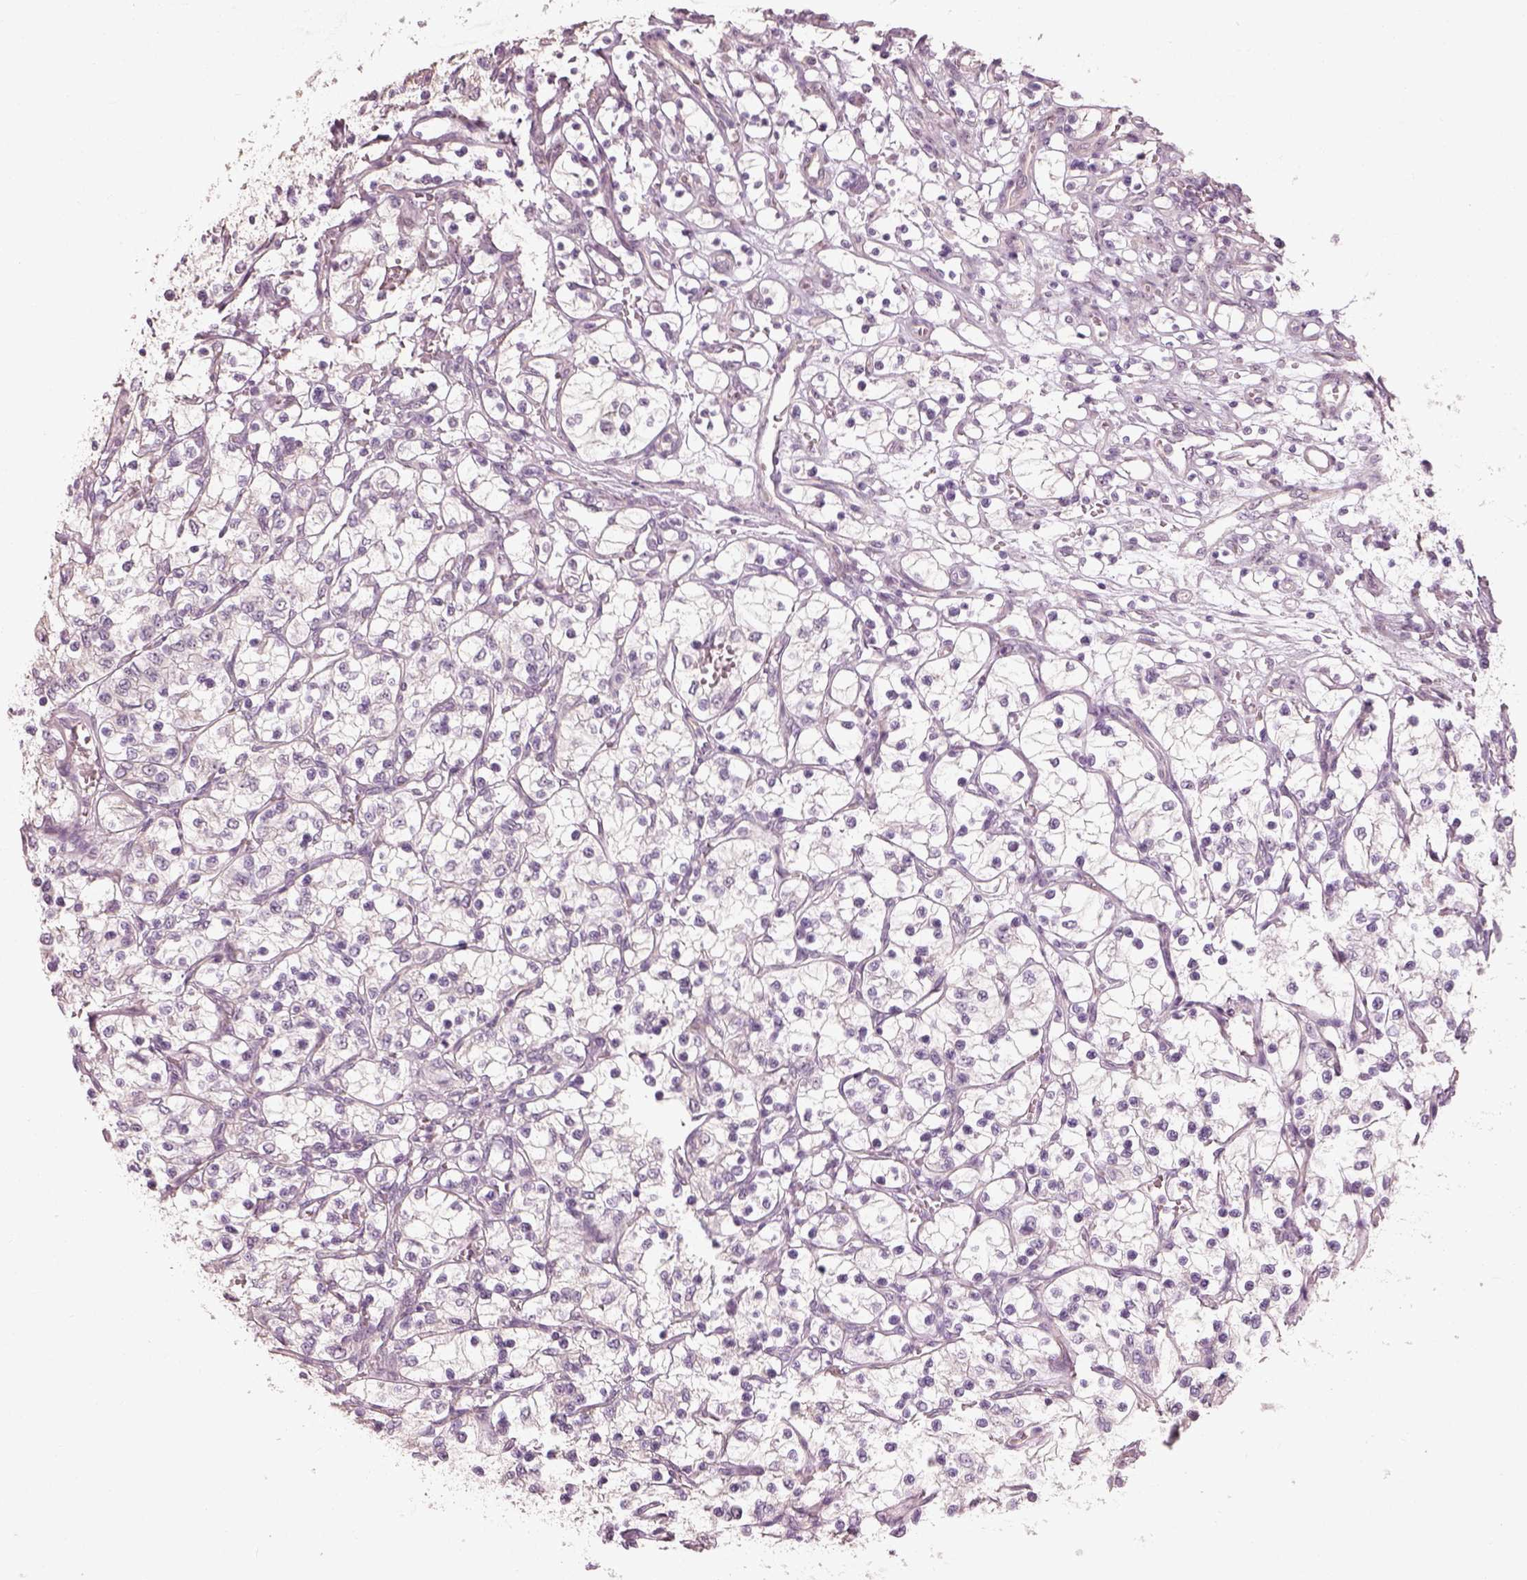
{"staining": {"intensity": "negative", "quantity": "none", "location": "none"}, "tissue": "renal cancer", "cell_type": "Tumor cells", "image_type": "cancer", "snomed": [{"axis": "morphology", "description": "Adenocarcinoma, NOS"}, {"axis": "topography", "description": "Kidney"}], "caption": "High magnification brightfield microscopy of renal cancer stained with DAB (brown) and counterstained with hematoxylin (blue): tumor cells show no significant staining.", "gene": "CDS1", "patient": {"sex": "female", "age": 69}}